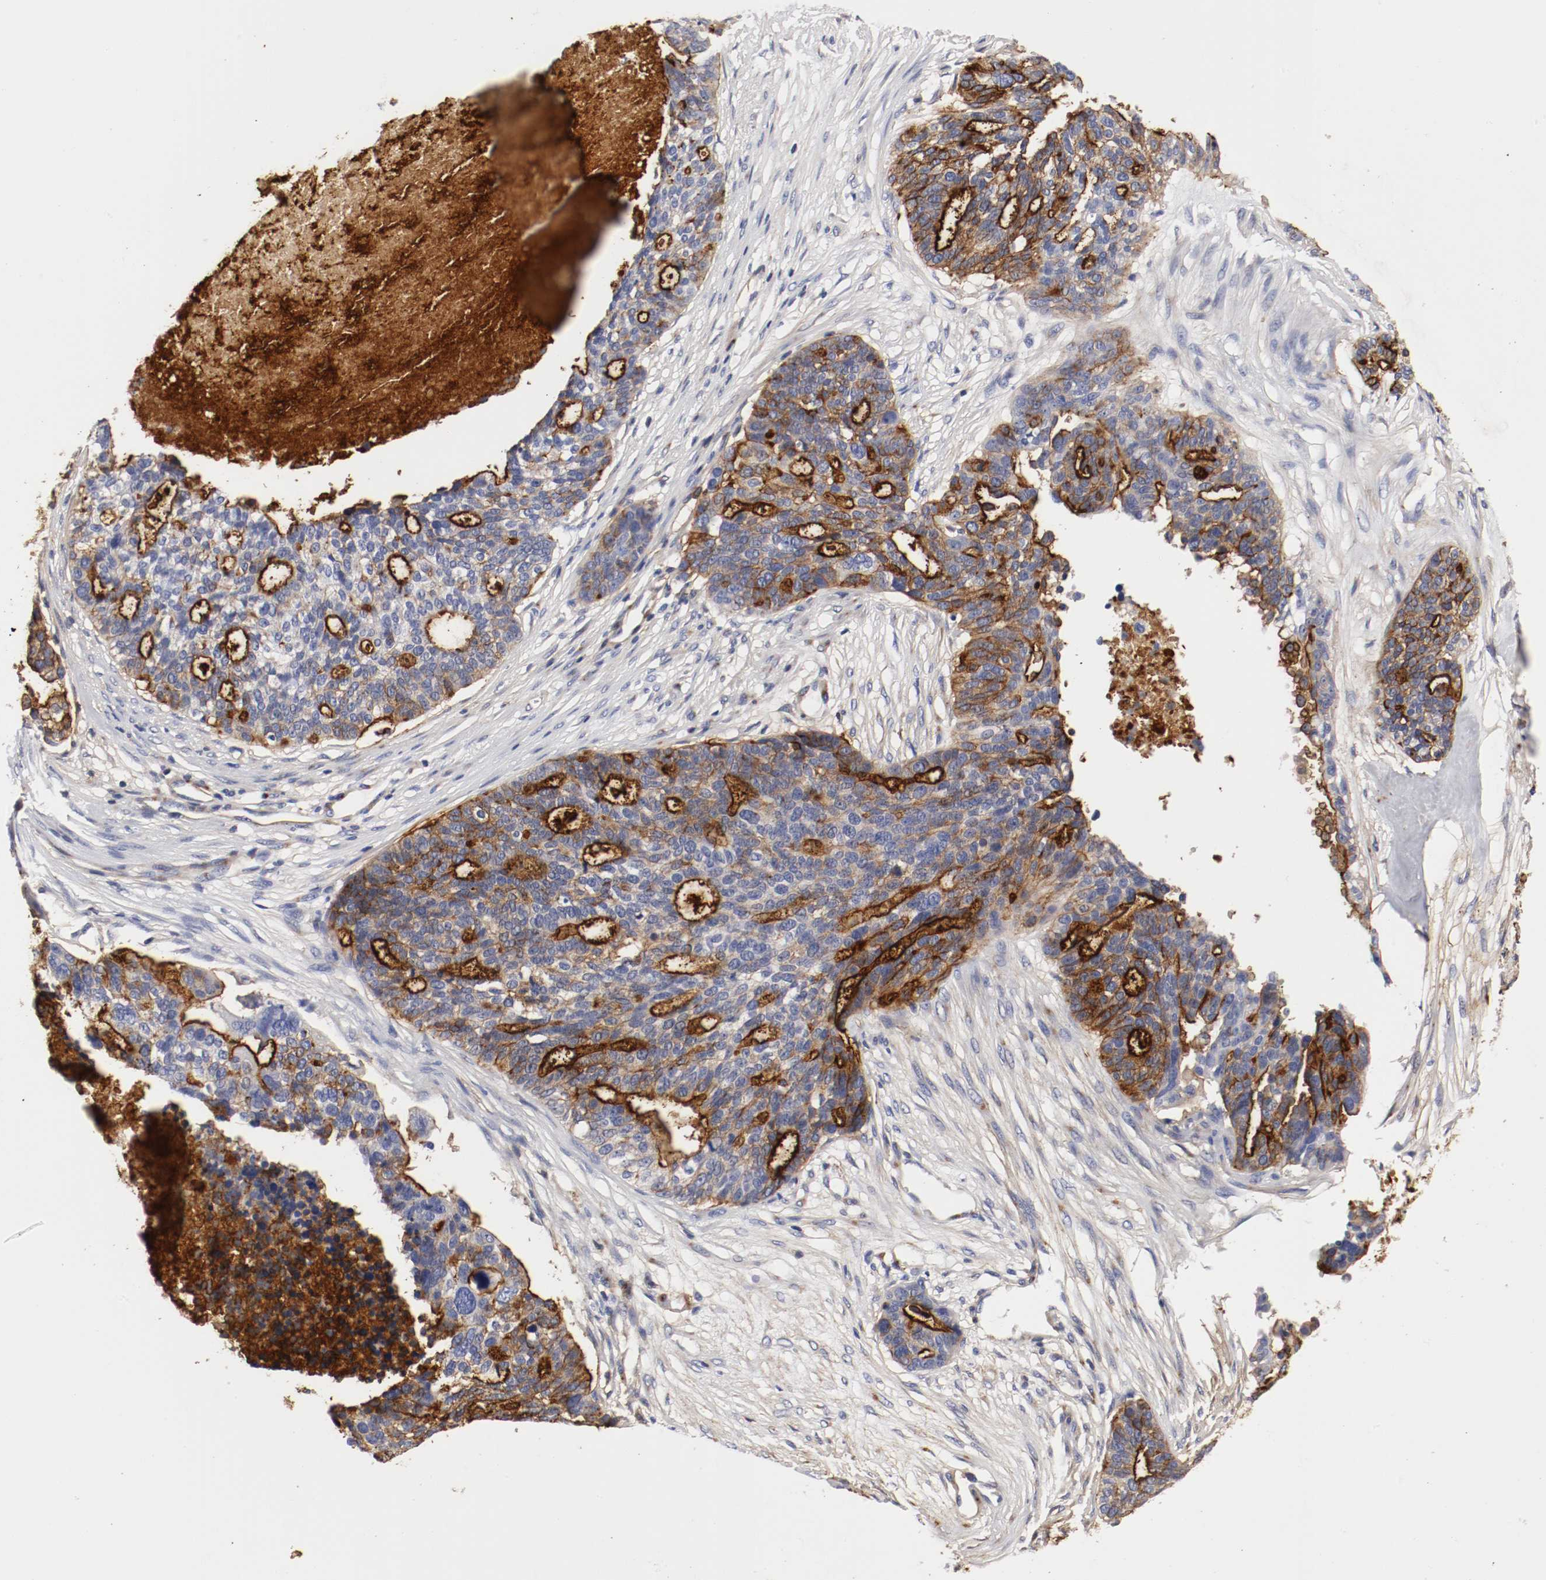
{"staining": {"intensity": "strong", "quantity": ">75%", "location": "cytoplasmic/membranous"}, "tissue": "ovarian cancer", "cell_type": "Tumor cells", "image_type": "cancer", "snomed": [{"axis": "morphology", "description": "Cystadenocarcinoma, serous, NOS"}, {"axis": "topography", "description": "Ovary"}], "caption": "This is an image of IHC staining of ovarian serous cystadenocarcinoma, which shows strong staining in the cytoplasmic/membranous of tumor cells.", "gene": "IFITM1", "patient": {"sex": "female", "age": 59}}